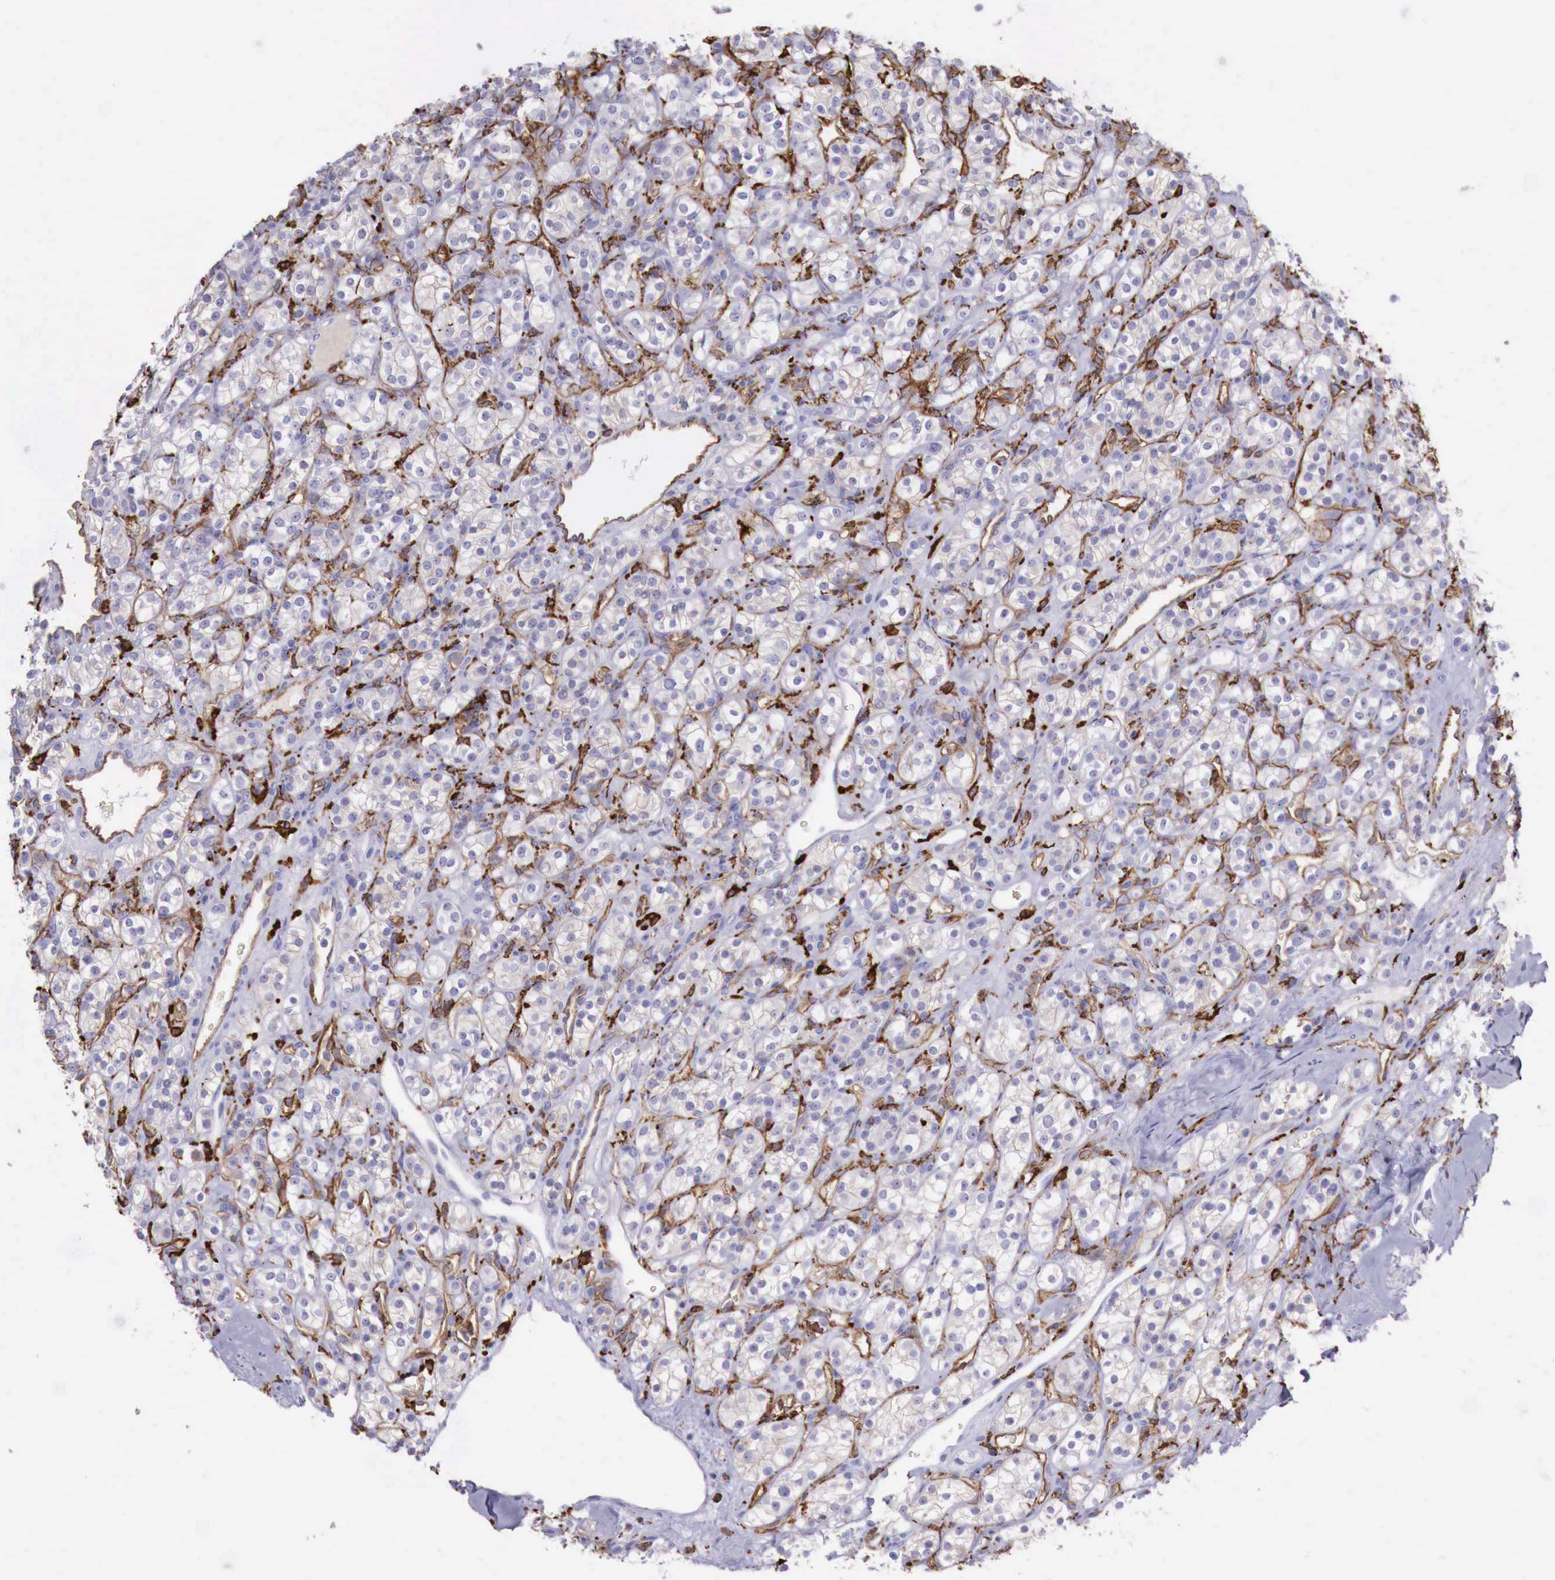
{"staining": {"intensity": "negative", "quantity": "none", "location": "none"}, "tissue": "renal cancer", "cell_type": "Tumor cells", "image_type": "cancer", "snomed": [{"axis": "morphology", "description": "Adenocarcinoma, NOS"}, {"axis": "topography", "description": "Kidney"}], "caption": "Immunohistochemistry histopathology image of neoplastic tissue: renal cancer (adenocarcinoma) stained with DAB shows no significant protein positivity in tumor cells.", "gene": "MSR1", "patient": {"sex": "male", "age": 77}}